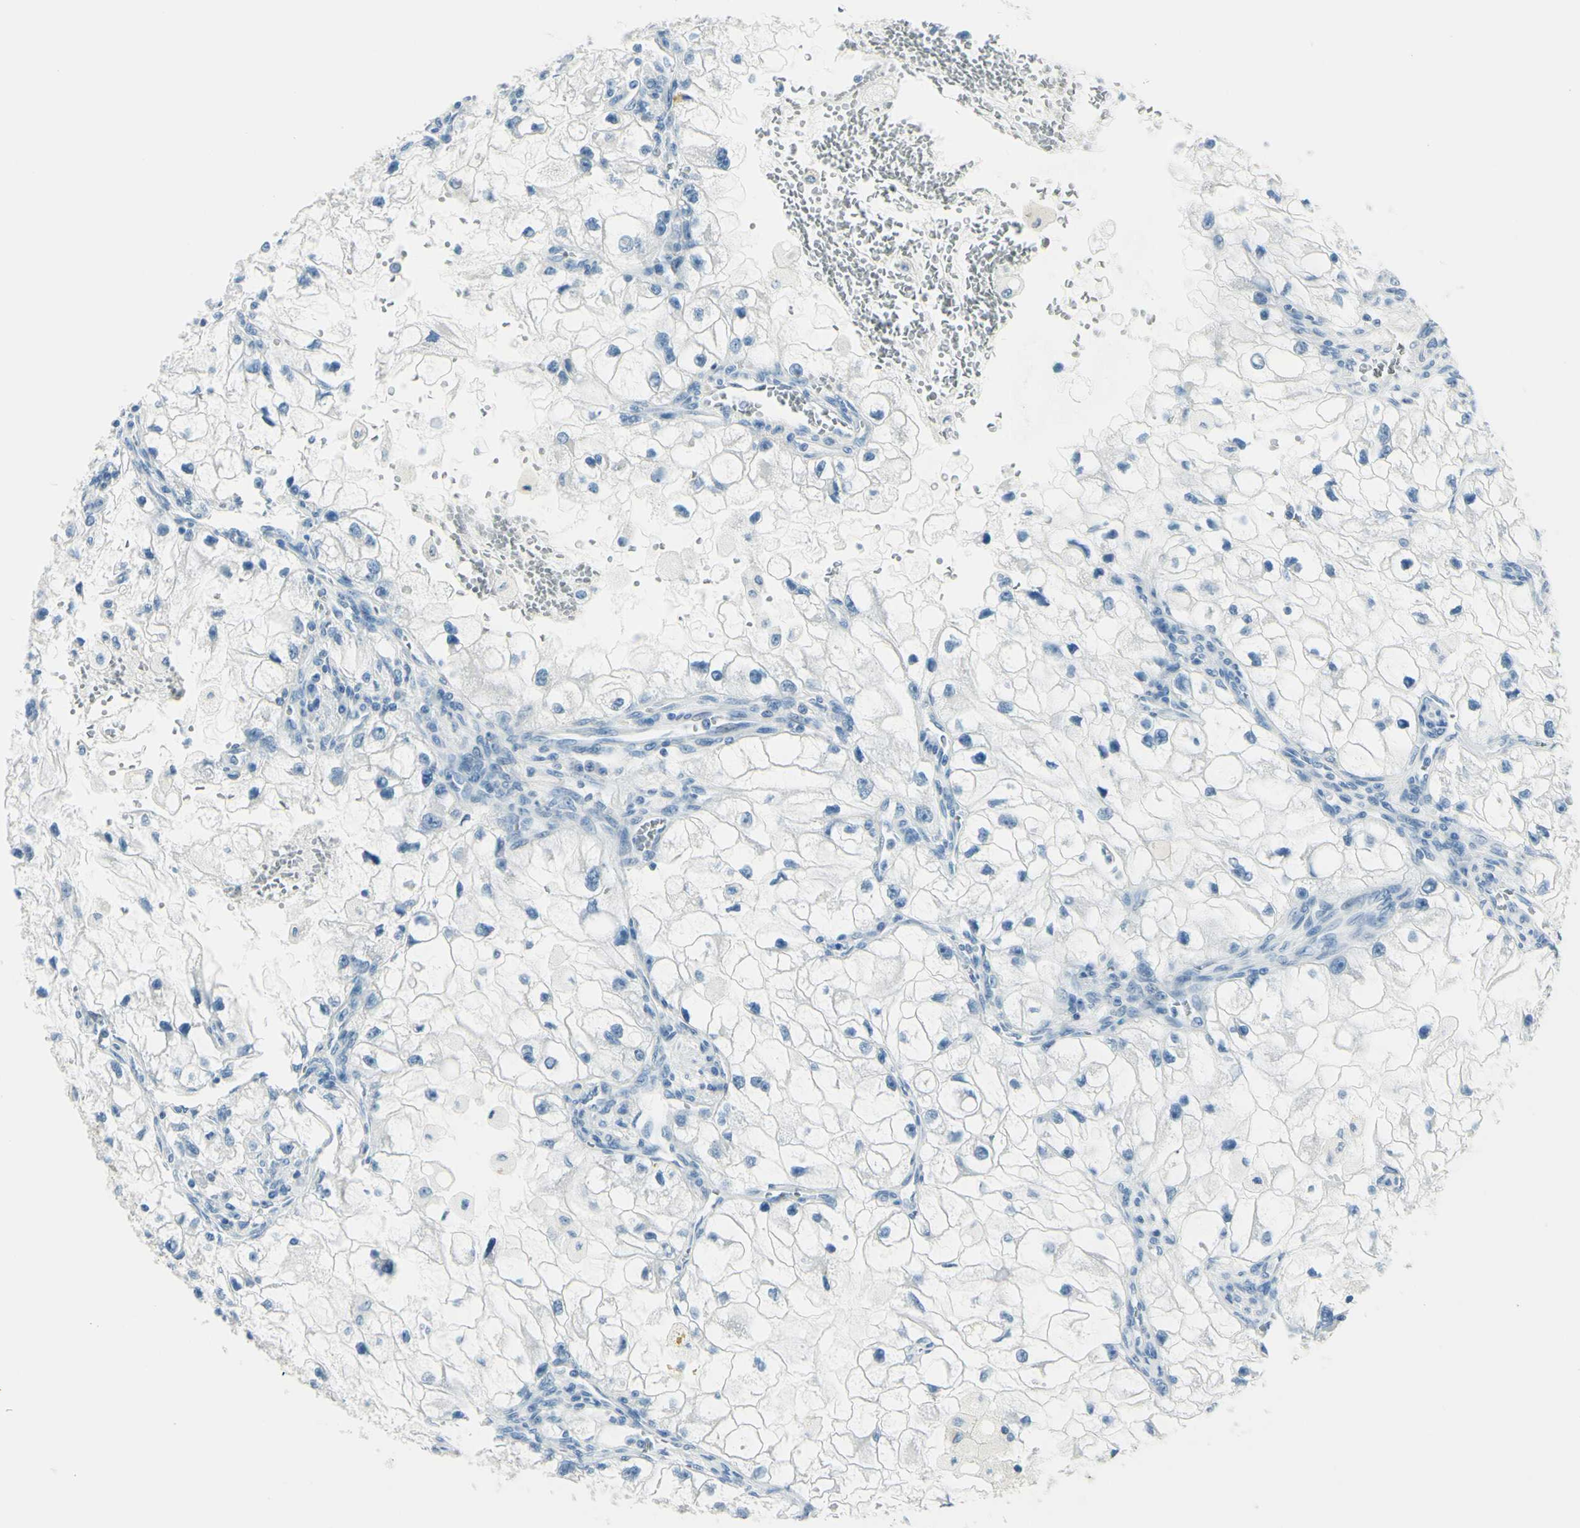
{"staining": {"intensity": "negative", "quantity": "none", "location": "none"}, "tissue": "renal cancer", "cell_type": "Tumor cells", "image_type": "cancer", "snomed": [{"axis": "morphology", "description": "Adenocarcinoma, NOS"}, {"axis": "topography", "description": "Kidney"}], "caption": "Immunohistochemistry (IHC) of human renal cancer shows no staining in tumor cells.", "gene": "CDH15", "patient": {"sex": "female", "age": 70}}